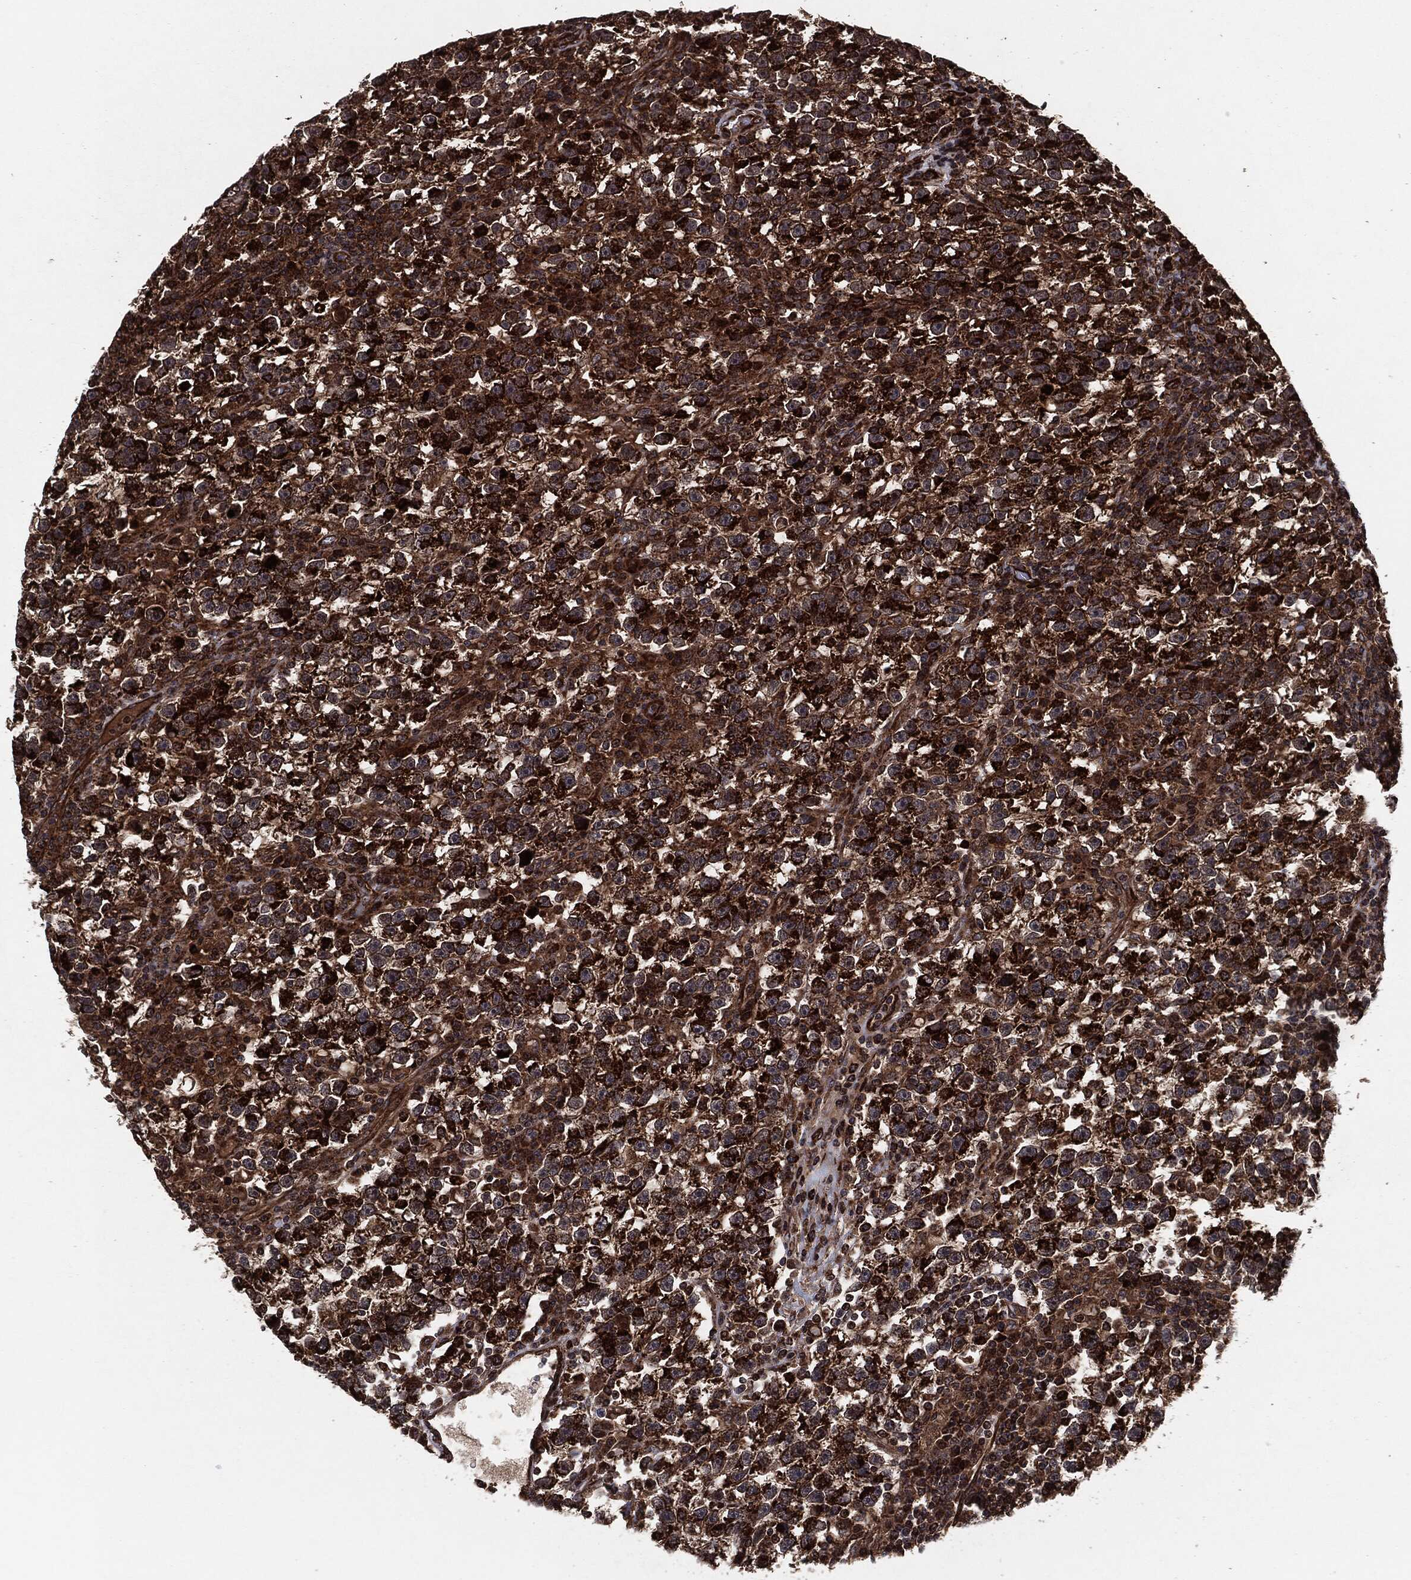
{"staining": {"intensity": "strong", "quantity": ">75%", "location": "cytoplasmic/membranous"}, "tissue": "testis cancer", "cell_type": "Tumor cells", "image_type": "cancer", "snomed": [{"axis": "morphology", "description": "Seminoma, NOS"}, {"axis": "topography", "description": "Testis"}], "caption": "Protein staining of testis cancer (seminoma) tissue demonstrates strong cytoplasmic/membranous staining in about >75% of tumor cells.", "gene": "BCAR1", "patient": {"sex": "male", "age": 47}}